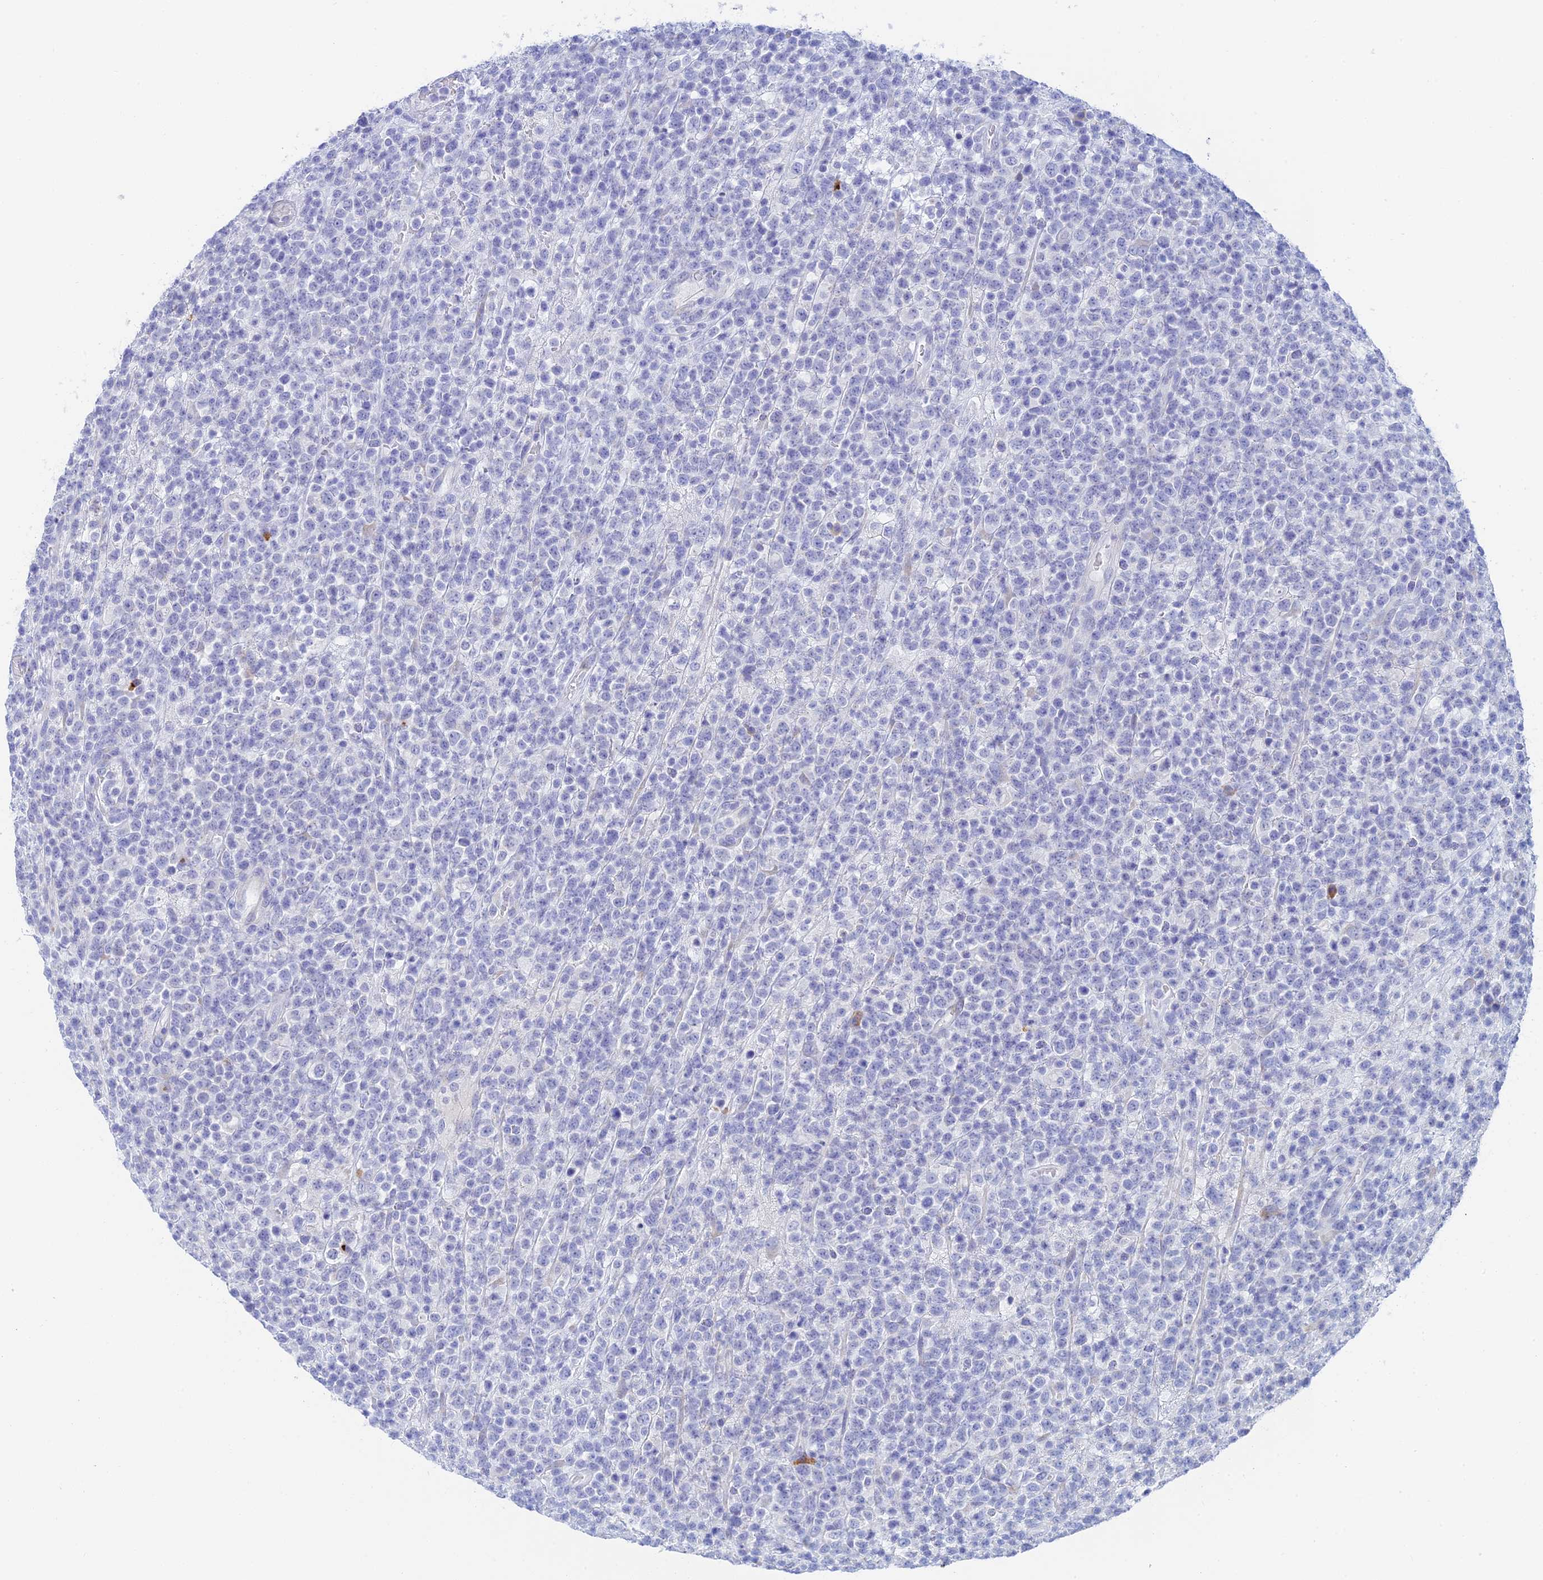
{"staining": {"intensity": "negative", "quantity": "none", "location": "none"}, "tissue": "lymphoma", "cell_type": "Tumor cells", "image_type": "cancer", "snomed": [{"axis": "morphology", "description": "Malignant lymphoma, non-Hodgkin's type, High grade"}, {"axis": "topography", "description": "Colon"}], "caption": "Tumor cells are negative for protein expression in human lymphoma.", "gene": "CEP152", "patient": {"sex": "female", "age": 53}}